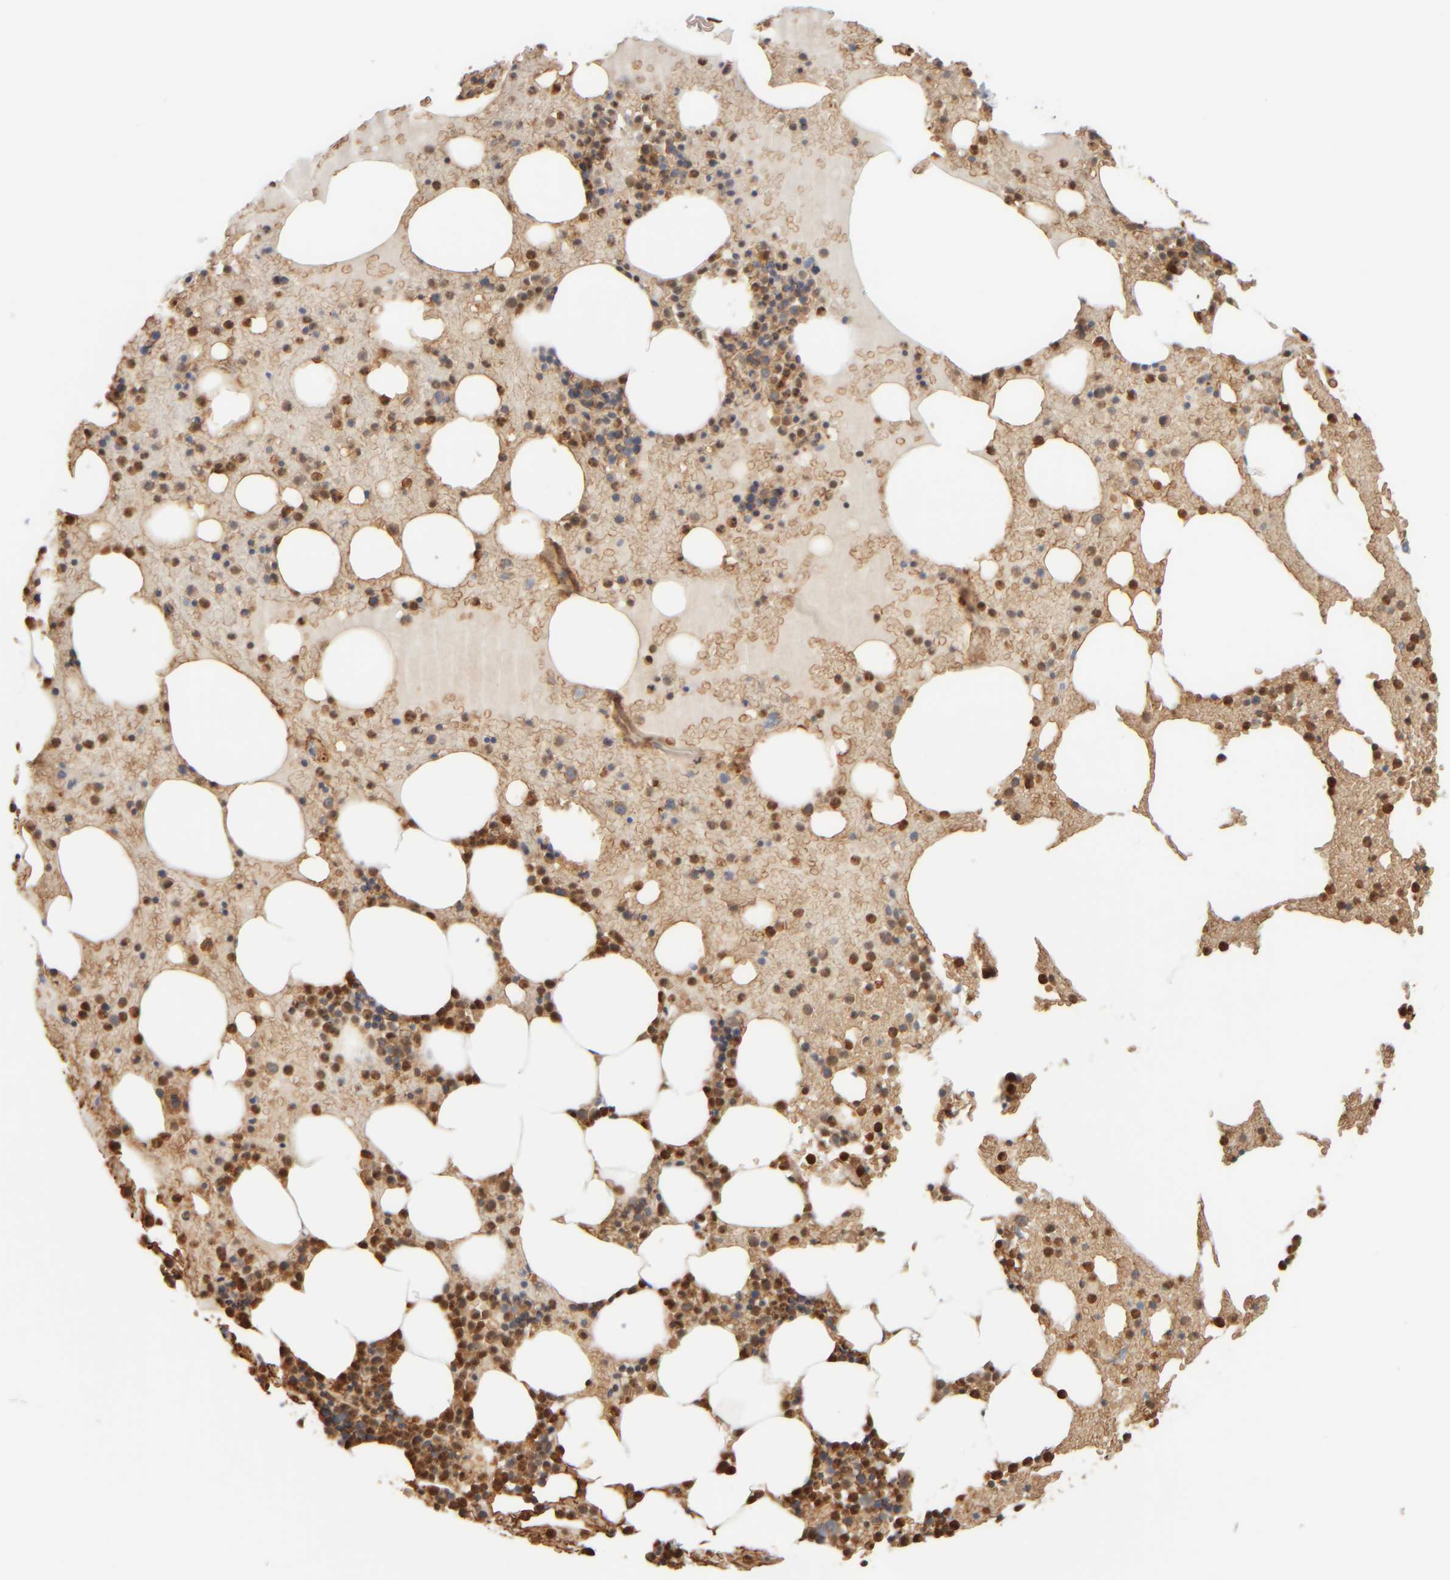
{"staining": {"intensity": "moderate", "quantity": ">75%", "location": "cytoplasmic/membranous"}, "tissue": "bone marrow", "cell_type": "Hematopoietic cells", "image_type": "normal", "snomed": [{"axis": "morphology", "description": "Normal tissue, NOS"}, {"axis": "morphology", "description": "Inflammation, NOS"}, {"axis": "topography", "description": "Bone marrow"}], "caption": "Protein staining demonstrates moderate cytoplasmic/membranous staining in about >75% of hematopoietic cells in benign bone marrow.", "gene": "AARSD1", "patient": {"sex": "male", "age": 68}}